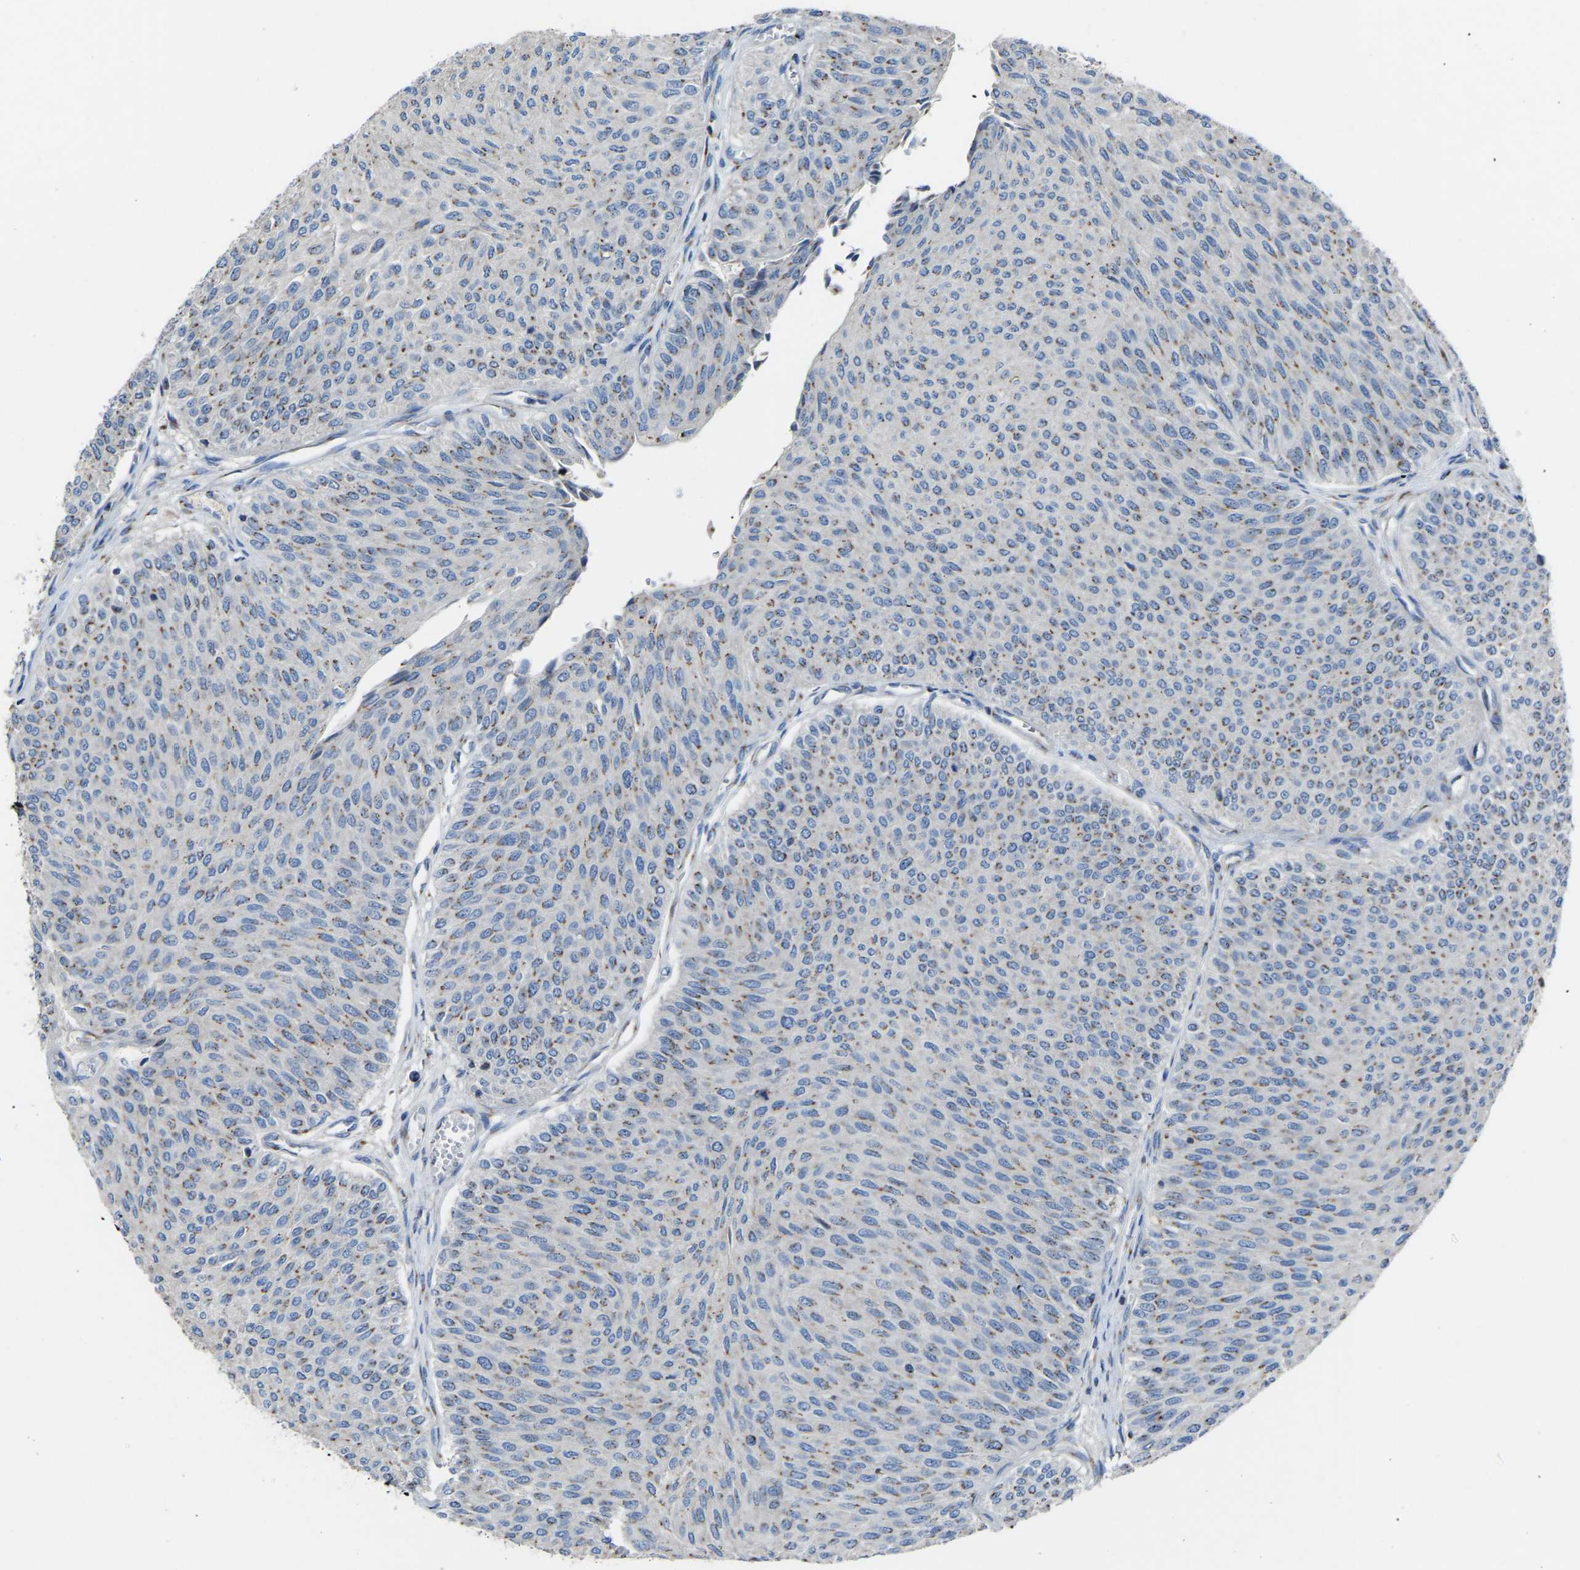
{"staining": {"intensity": "weak", "quantity": ">75%", "location": "cytoplasmic/membranous"}, "tissue": "urothelial cancer", "cell_type": "Tumor cells", "image_type": "cancer", "snomed": [{"axis": "morphology", "description": "Urothelial carcinoma, Low grade"}, {"axis": "topography", "description": "Urinary bladder"}], "caption": "Protein analysis of low-grade urothelial carcinoma tissue reveals weak cytoplasmic/membranous expression in approximately >75% of tumor cells.", "gene": "CANT1", "patient": {"sex": "male", "age": 78}}